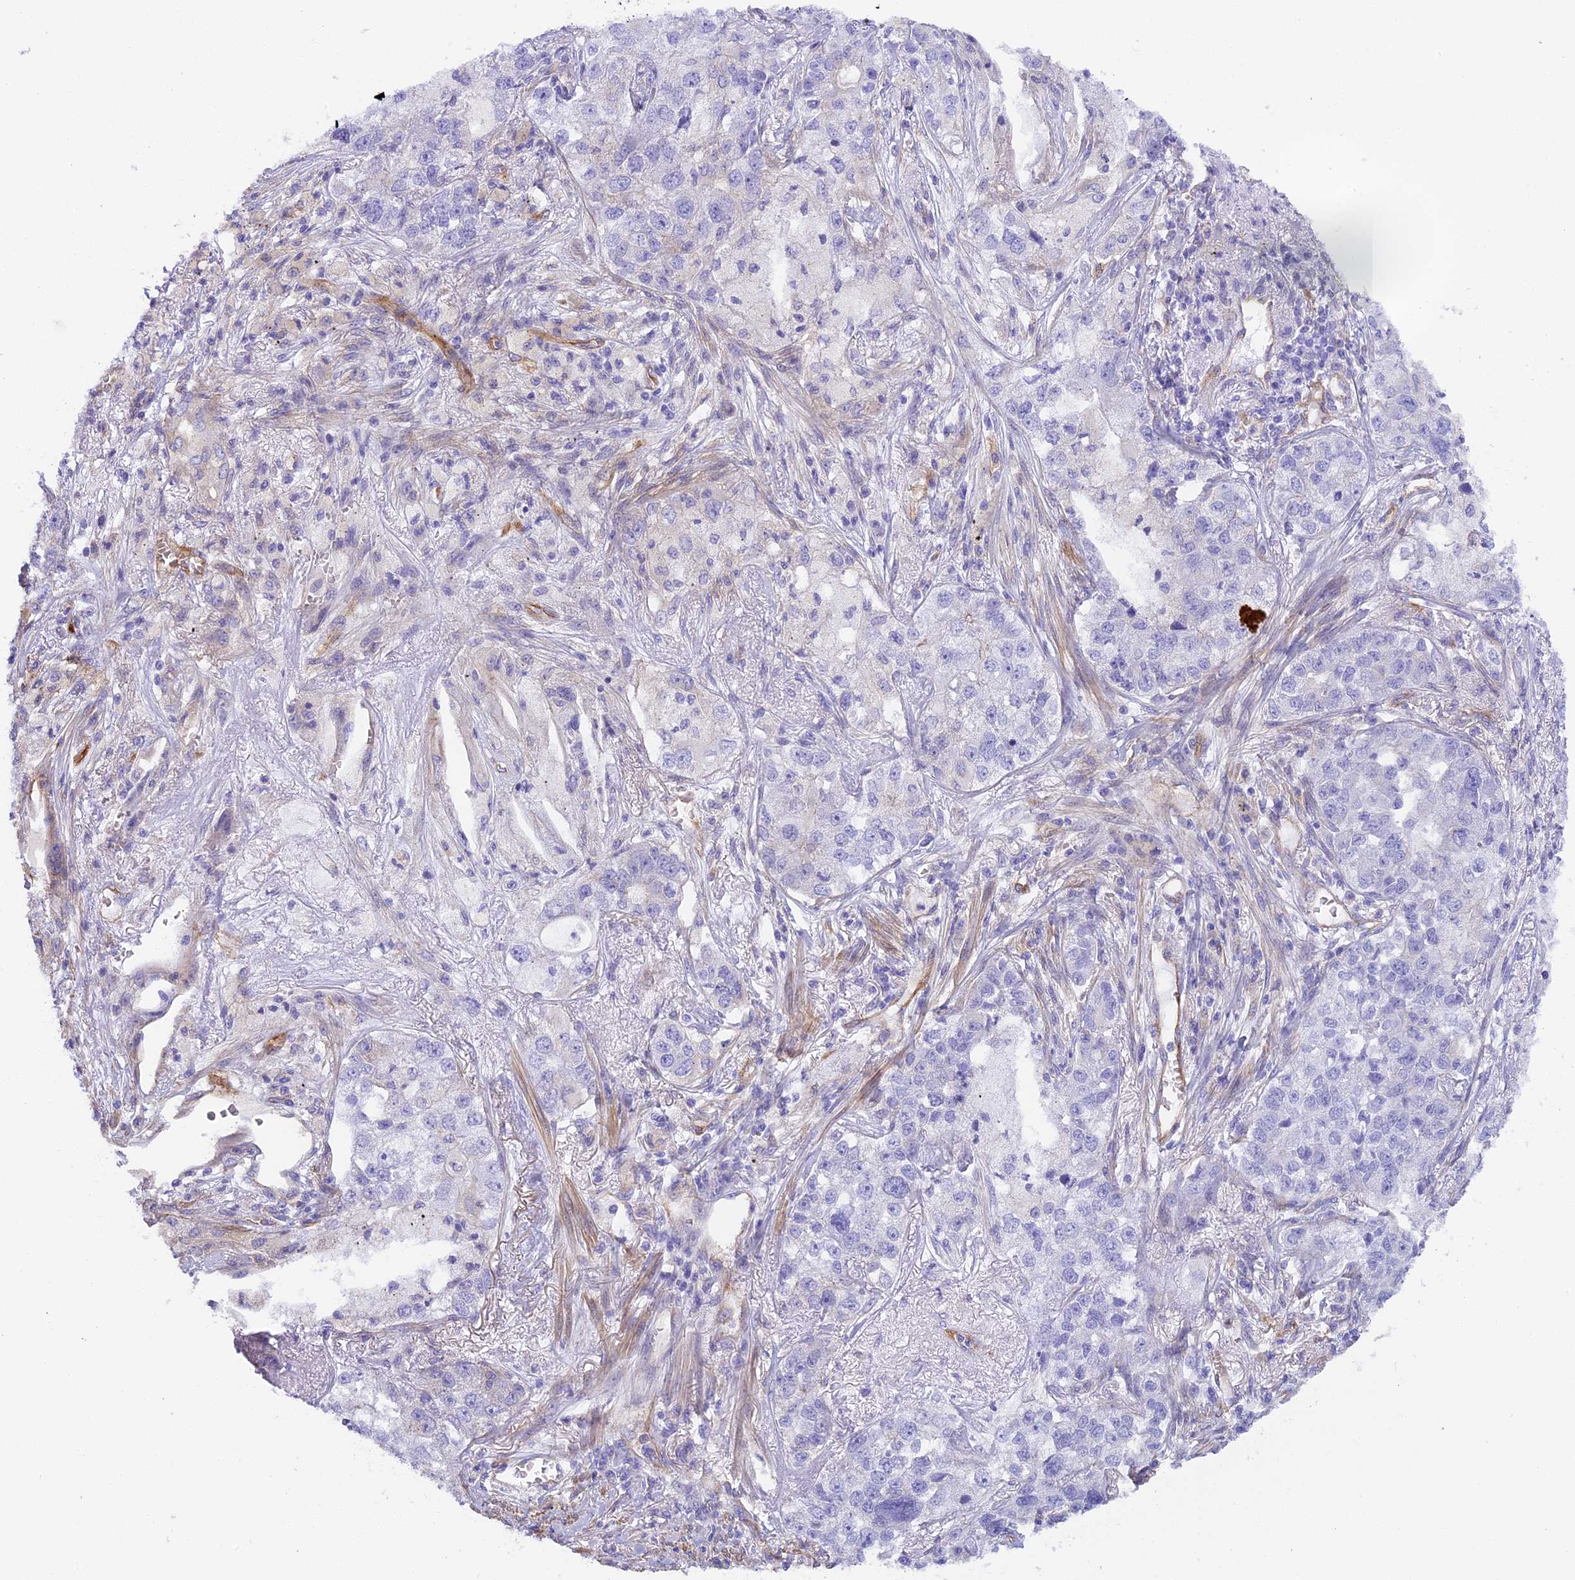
{"staining": {"intensity": "negative", "quantity": "none", "location": "none"}, "tissue": "lung cancer", "cell_type": "Tumor cells", "image_type": "cancer", "snomed": [{"axis": "morphology", "description": "Adenocarcinoma, NOS"}, {"axis": "topography", "description": "Lung"}], "caption": "IHC photomicrograph of human lung cancer stained for a protein (brown), which displays no positivity in tumor cells.", "gene": "HOMER3", "patient": {"sex": "male", "age": 49}}